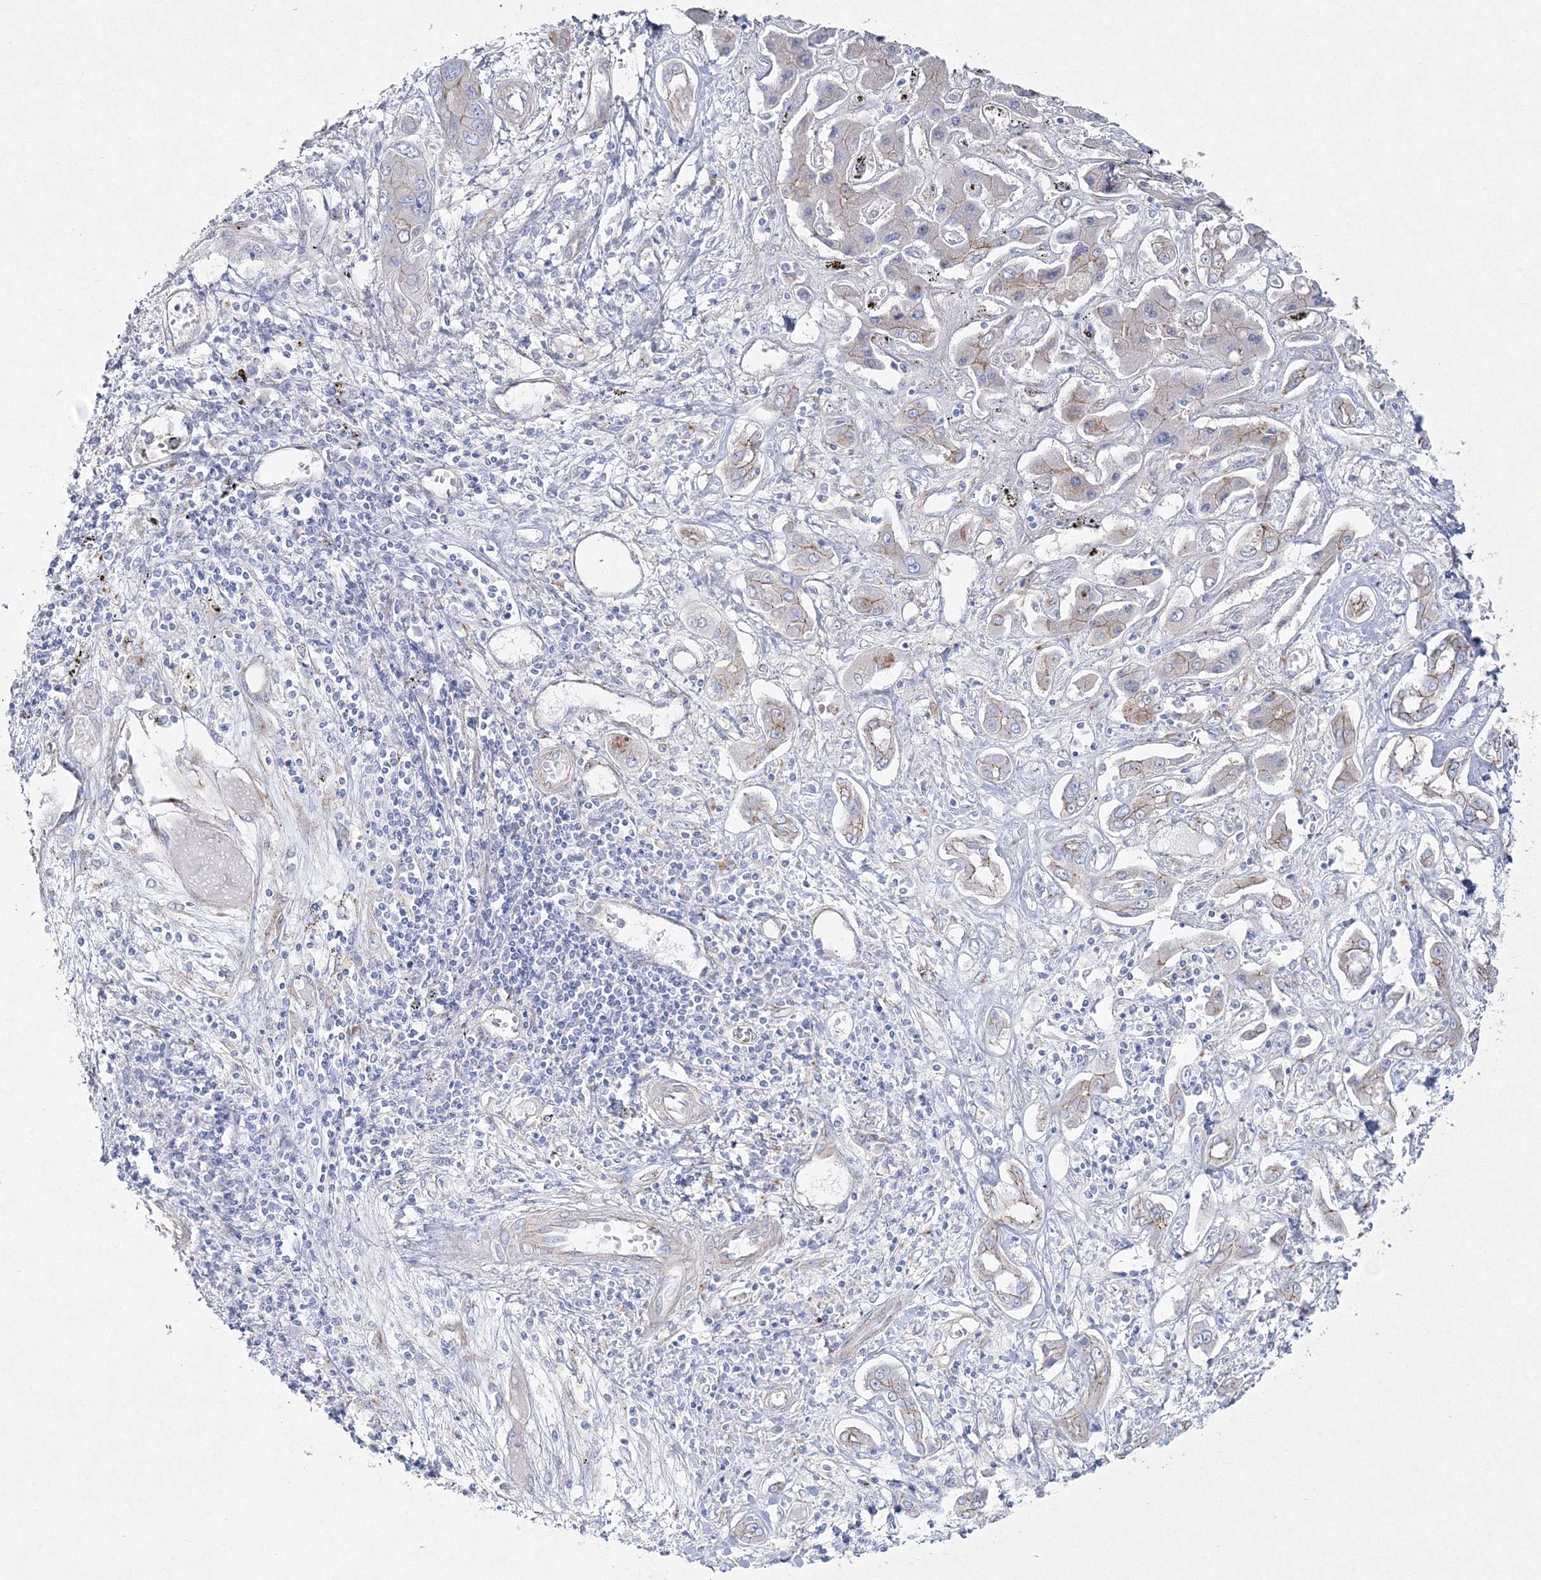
{"staining": {"intensity": "moderate", "quantity": "<25%", "location": "cytoplasmic/membranous"}, "tissue": "liver cancer", "cell_type": "Tumor cells", "image_type": "cancer", "snomed": [{"axis": "morphology", "description": "Cholangiocarcinoma"}, {"axis": "topography", "description": "Liver"}], "caption": "Immunohistochemistry (IHC) of human liver cholangiocarcinoma displays low levels of moderate cytoplasmic/membranous positivity in approximately <25% of tumor cells. (DAB (3,3'-diaminobenzidine) IHC, brown staining for protein, blue staining for nuclei).", "gene": "NAA40", "patient": {"sex": "male", "age": 67}}